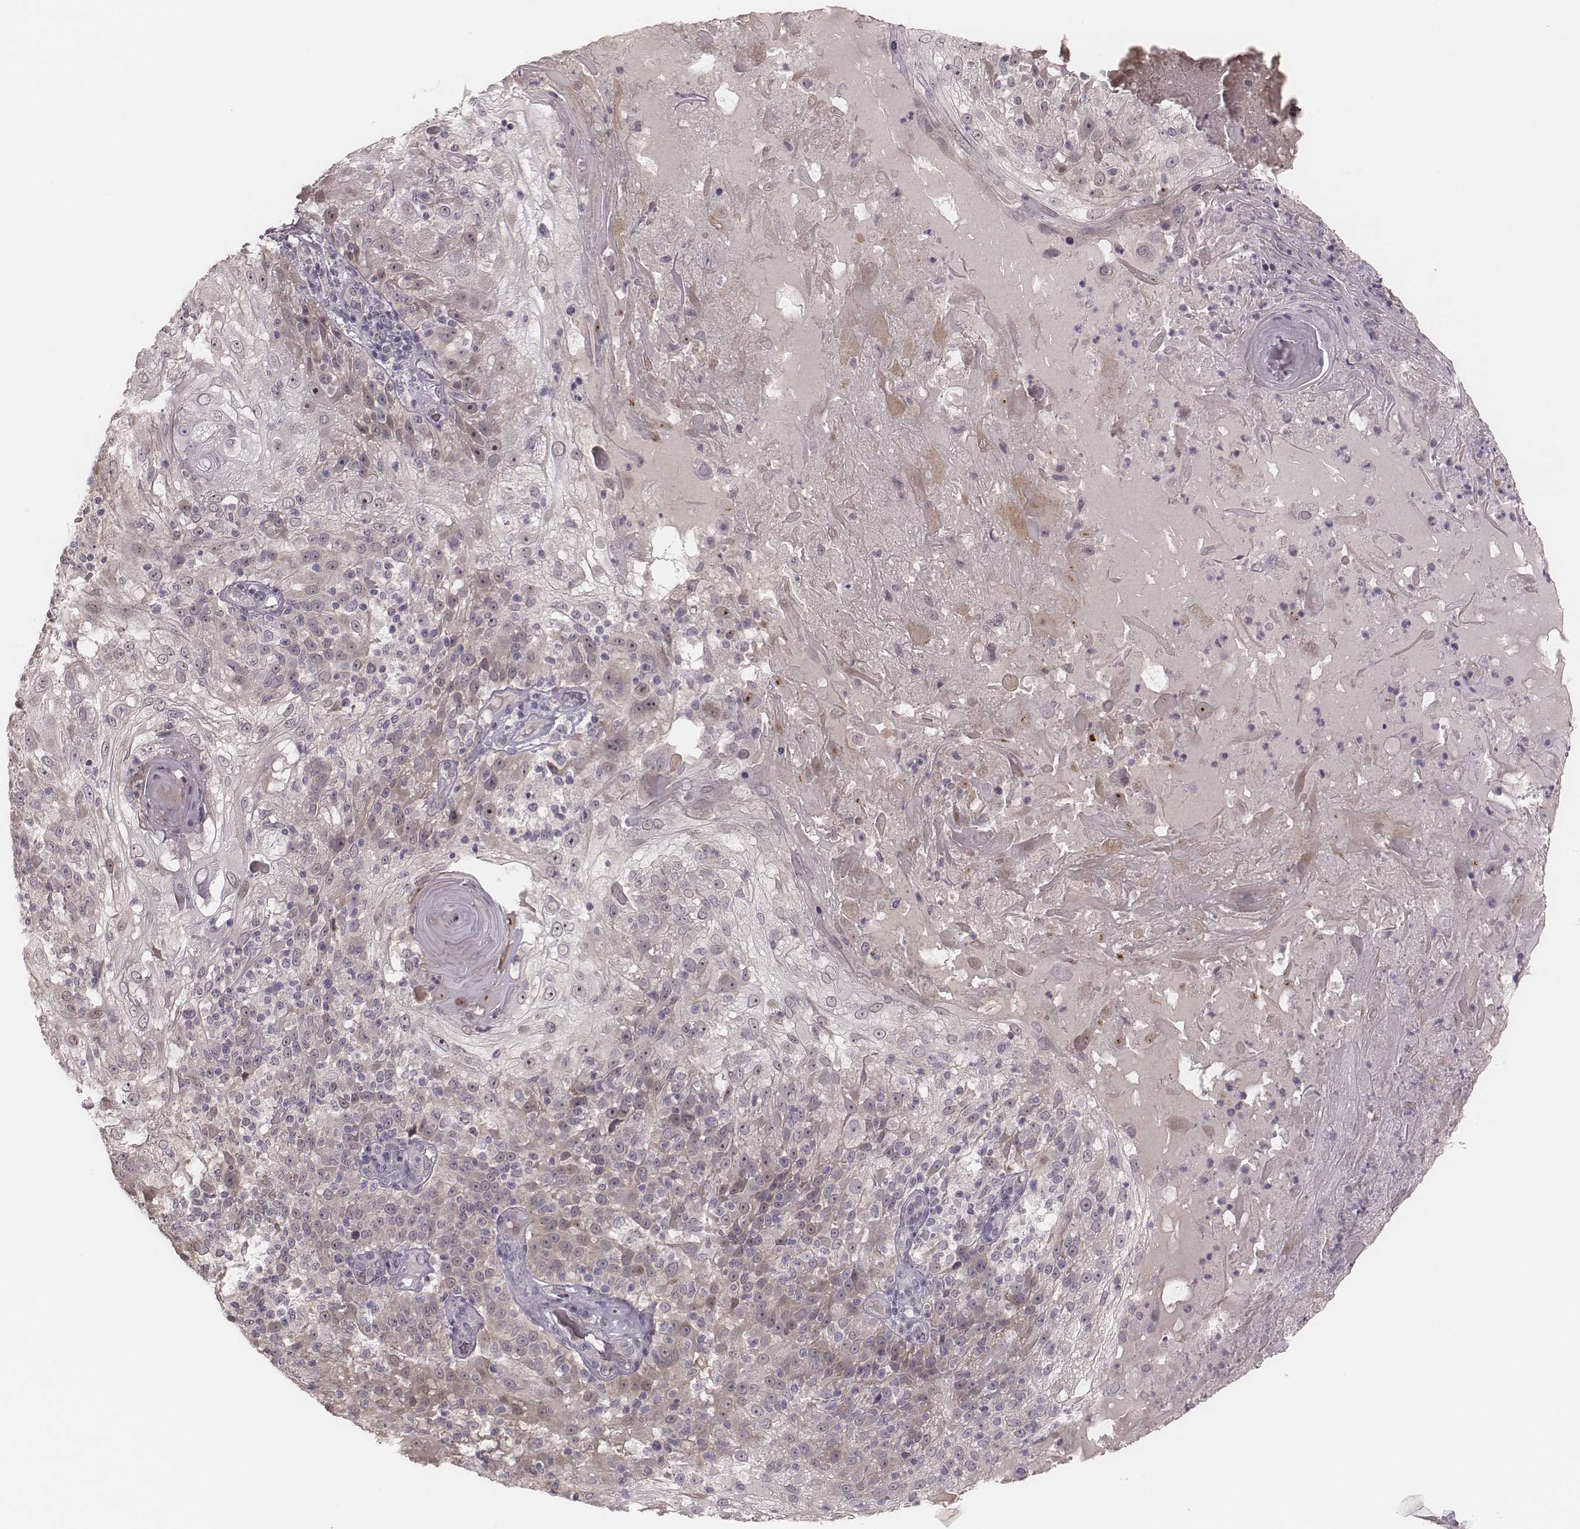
{"staining": {"intensity": "negative", "quantity": "none", "location": "none"}, "tissue": "skin cancer", "cell_type": "Tumor cells", "image_type": "cancer", "snomed": [{"axis": "morphology", "description": "Normal tissue, NOS"}, {"axis": "morphology", "description": "Squamous cell carcinoma, NOS"}, {"axis": "topography", "description": "Skin"}], "caption": "High power microscopy histopathology image of an immunohistochemistry histopathology image of skin squamous cell carcinoma, revealing no significant staining in tumor cells.", "gene": "FAM13B", "patient": {"sex": "female", "age": 83}}